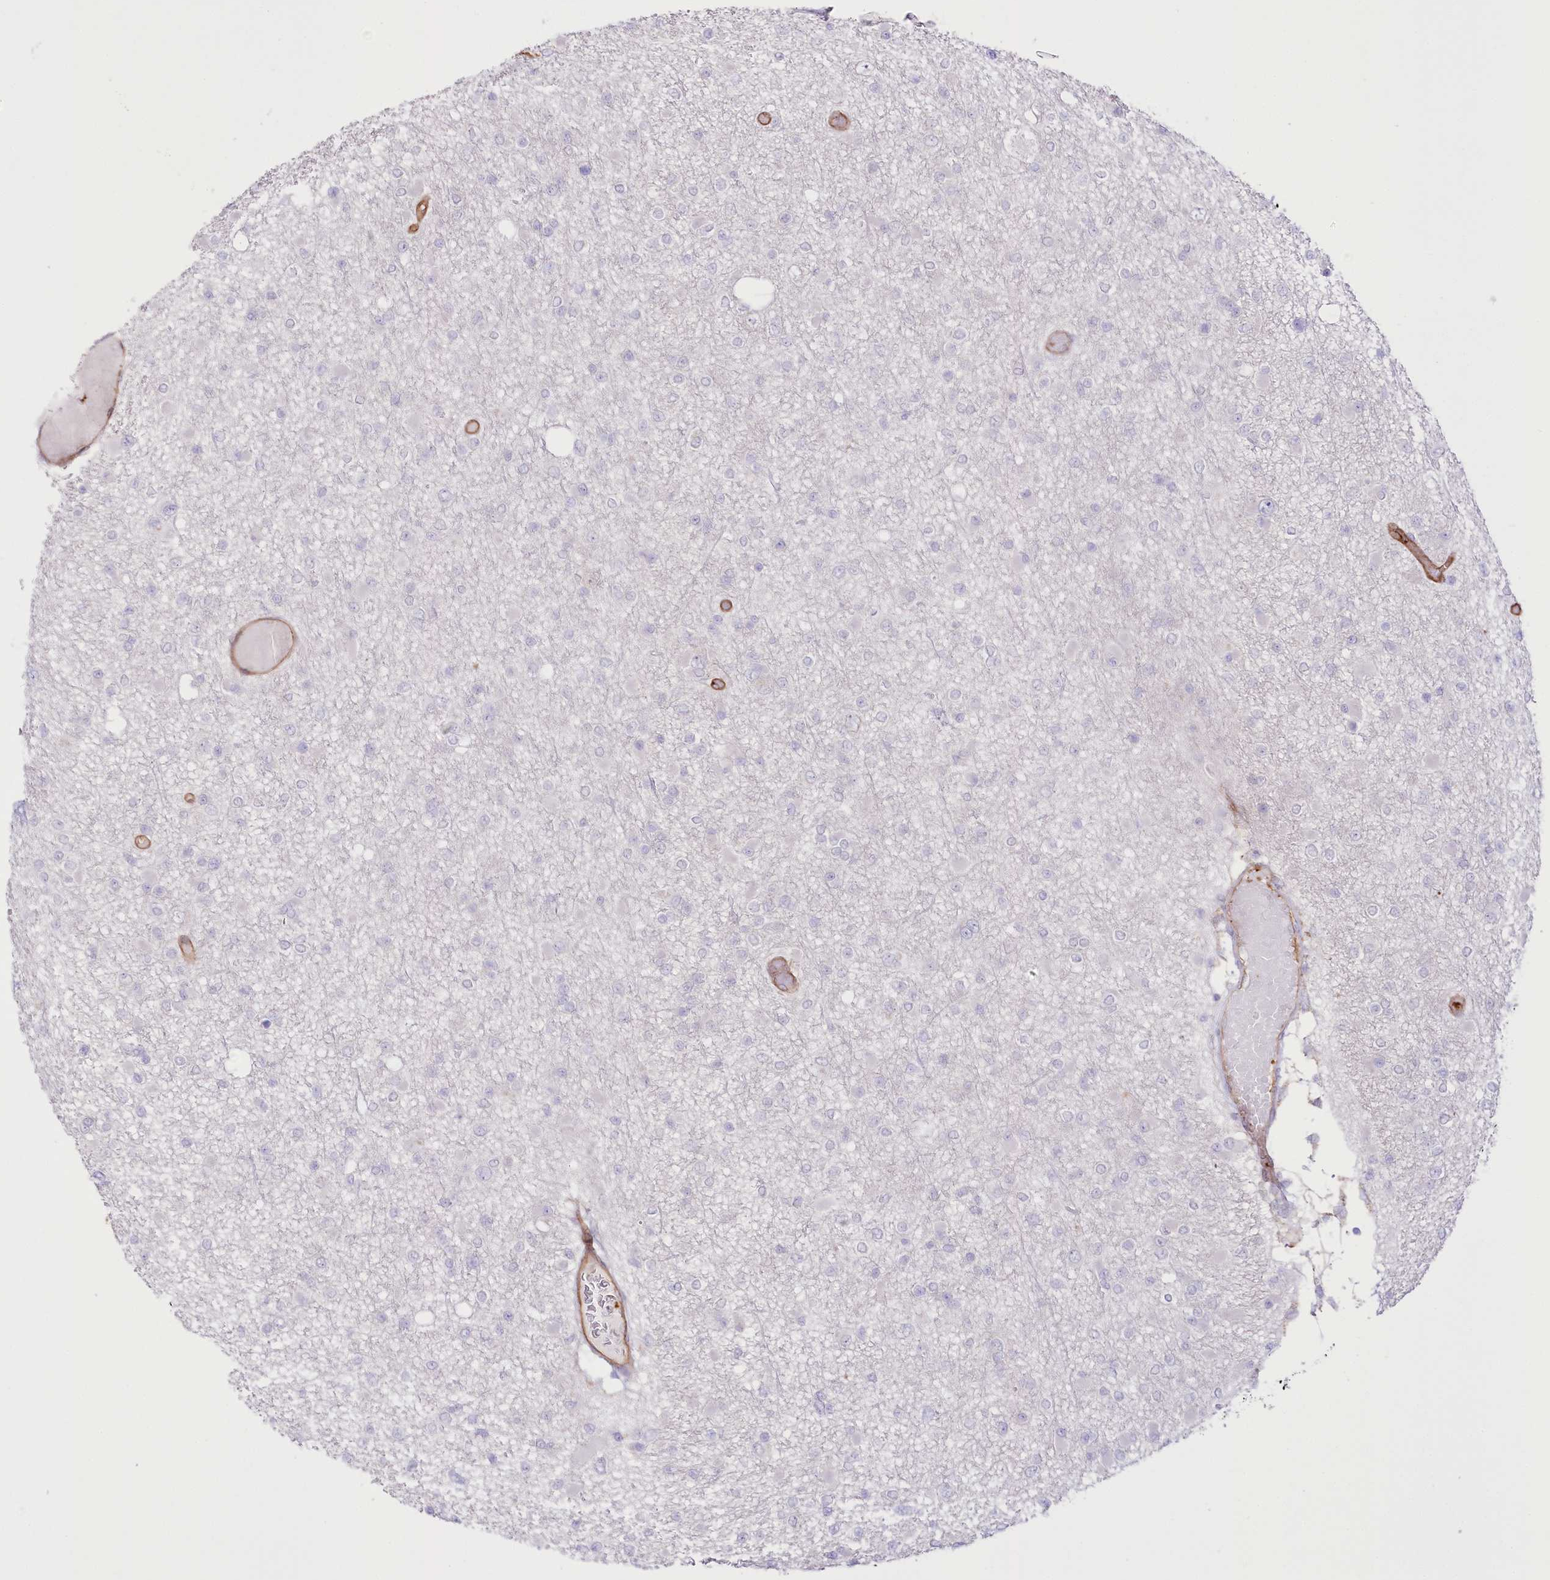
{"staining": {"intensity": "negative", "quantity": "none", "location": "none"}, "tissue": "glioma", "cell_type": "Tumor cells", "image_type": "cancer", "snomed": [{"axis": "morphology", "description": "Glioma, malignant, Low grade"}, {"axis": "topography", "description": "Brain"}], "caption": "Immunohistochemistry (IHC) histopathology image of human glioma stained for a protein (brown), which exhibits no expression in tumor cells.", "gene": "SLC39A10", "patient": {"sex": "female", "age": 22}}